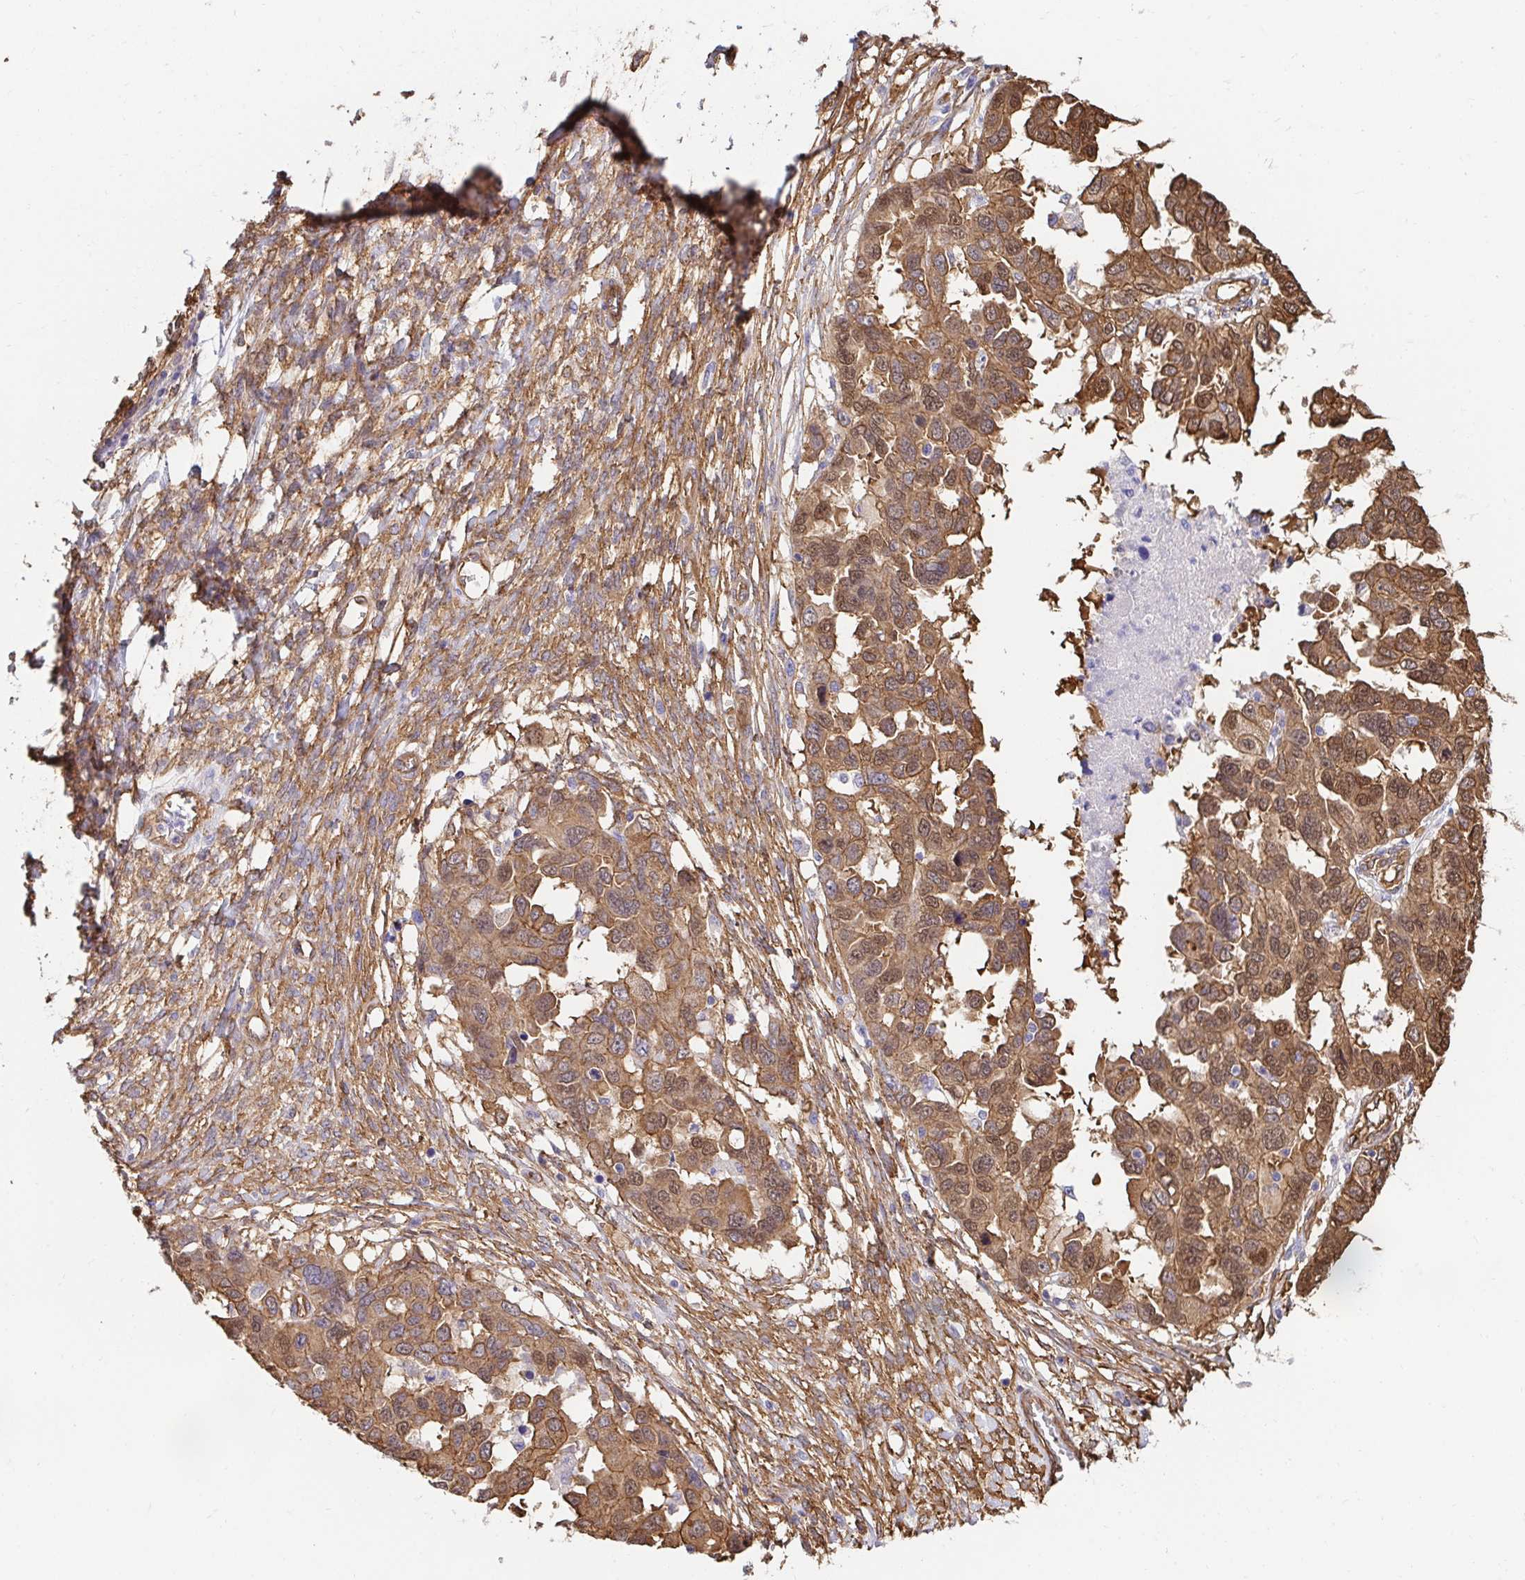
{"staining": {"intensity": "moderate", "quantity": ">75%", "location": "cytoplasmic/membranous,nuclear"}, "tissue": "ovarian cancer", "cell_type": "Tumor cells", "image_type": "cancer", "snomed": [{"axis": "morphology", "description": "Cystadenocarcinoma, serous, NOS"}, {"axis": "topography", "description": "Ovary"}], "caption": "This is a micrograph of immunohistochemistry (IHC) staining of ovarian cancer (serous cystadenocarcinoma), which shows moderate staining in the cytoplasmic/membranous and nuclear of tumor cells.", "gene": "CTTN", "patient": {"sex": "female", "age": 53}}